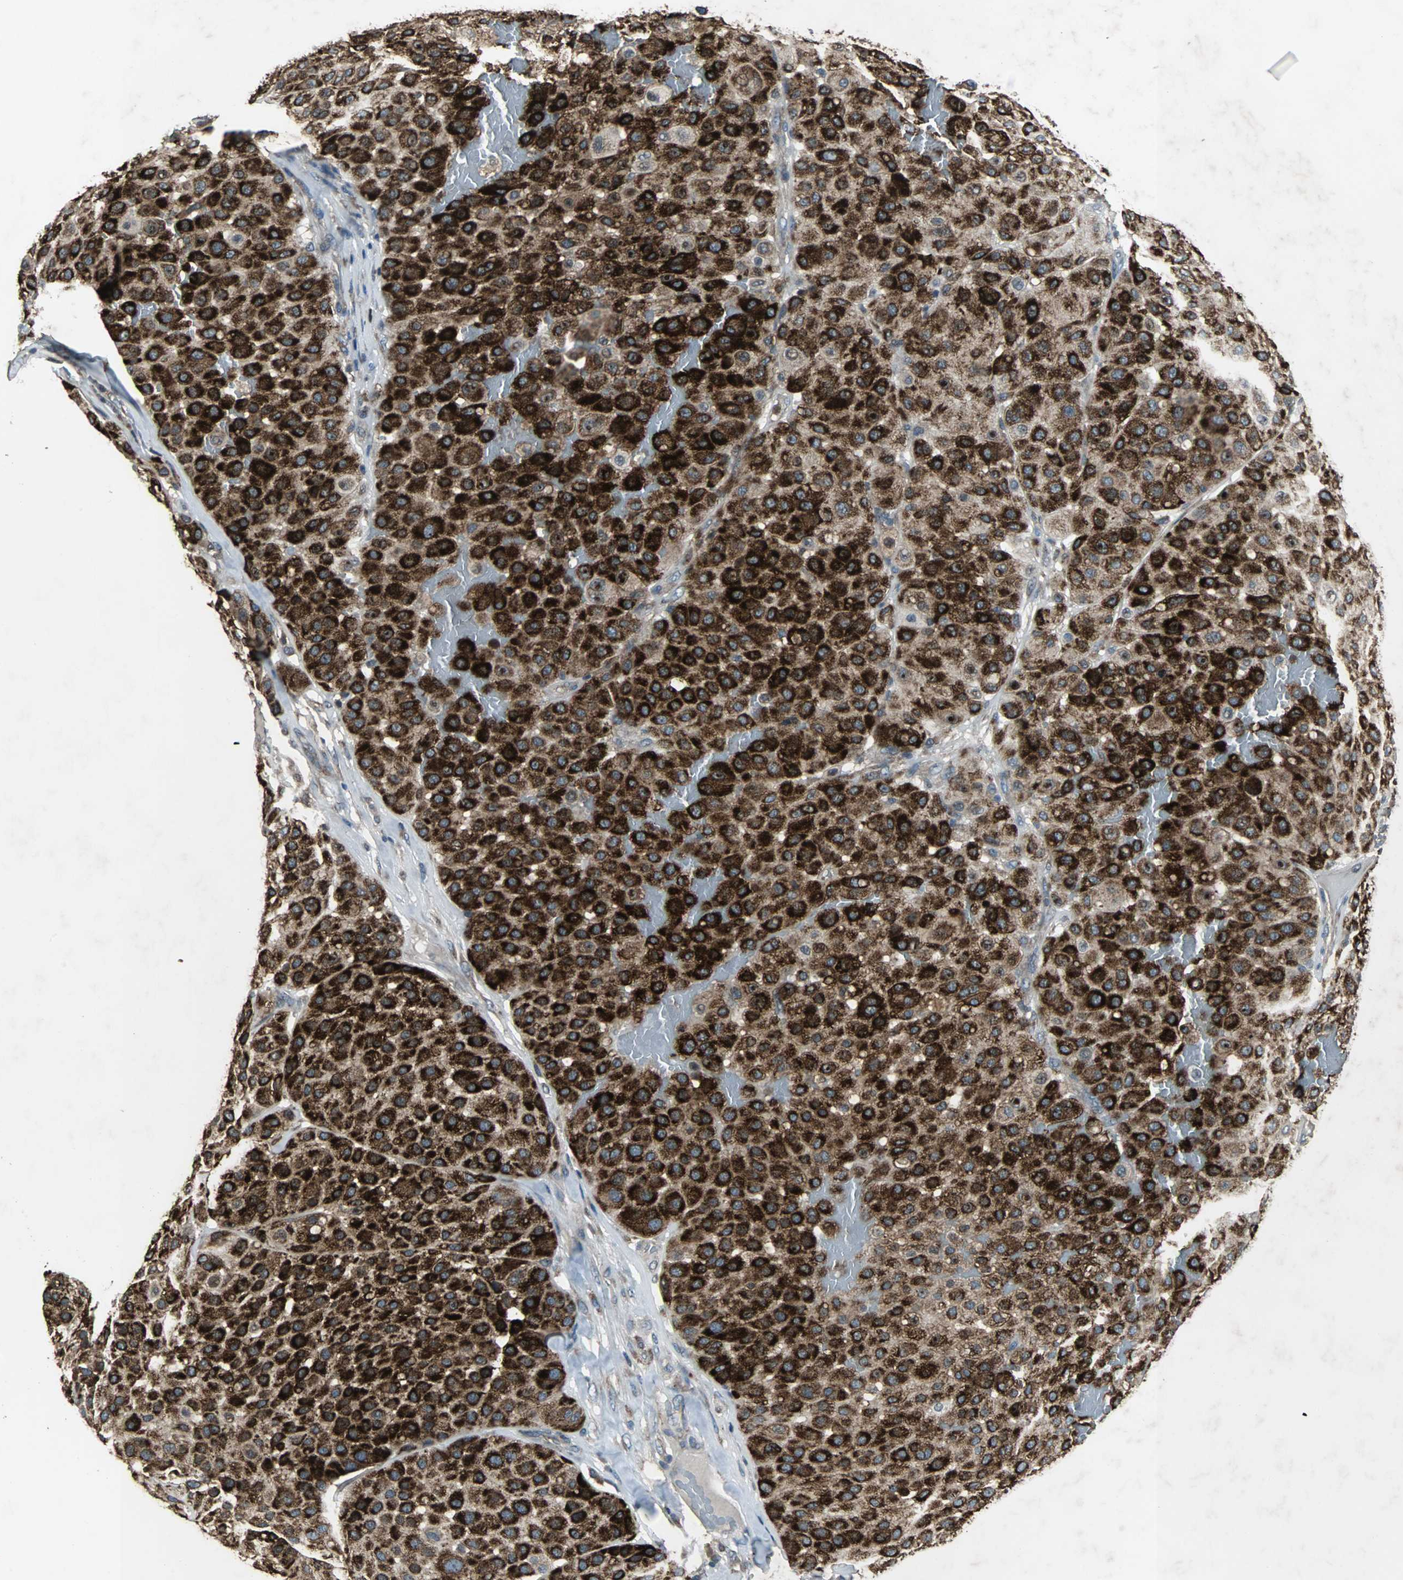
{"staining": {"intensity": "strong", "quantity": ">75%", "location": "cytoplasmic/membranous"}, "tissue": "melanoma", "cell_type": "Tumor cells", "image_type": "cancer", "snomed": [{"axis": "morphology", "description": "Normal tissue, NOS"}, {"axis": "morphology", "description": "Malignant melanoma, Metastatic site"}, {"axis": "topography", "description": "Skin"}], "caption": "Human melanoma stained with a protein marker demonstrates strong staining in tumor cells.", "gene": "SOS1", "patient": {"sex": "male", "age": 41}}